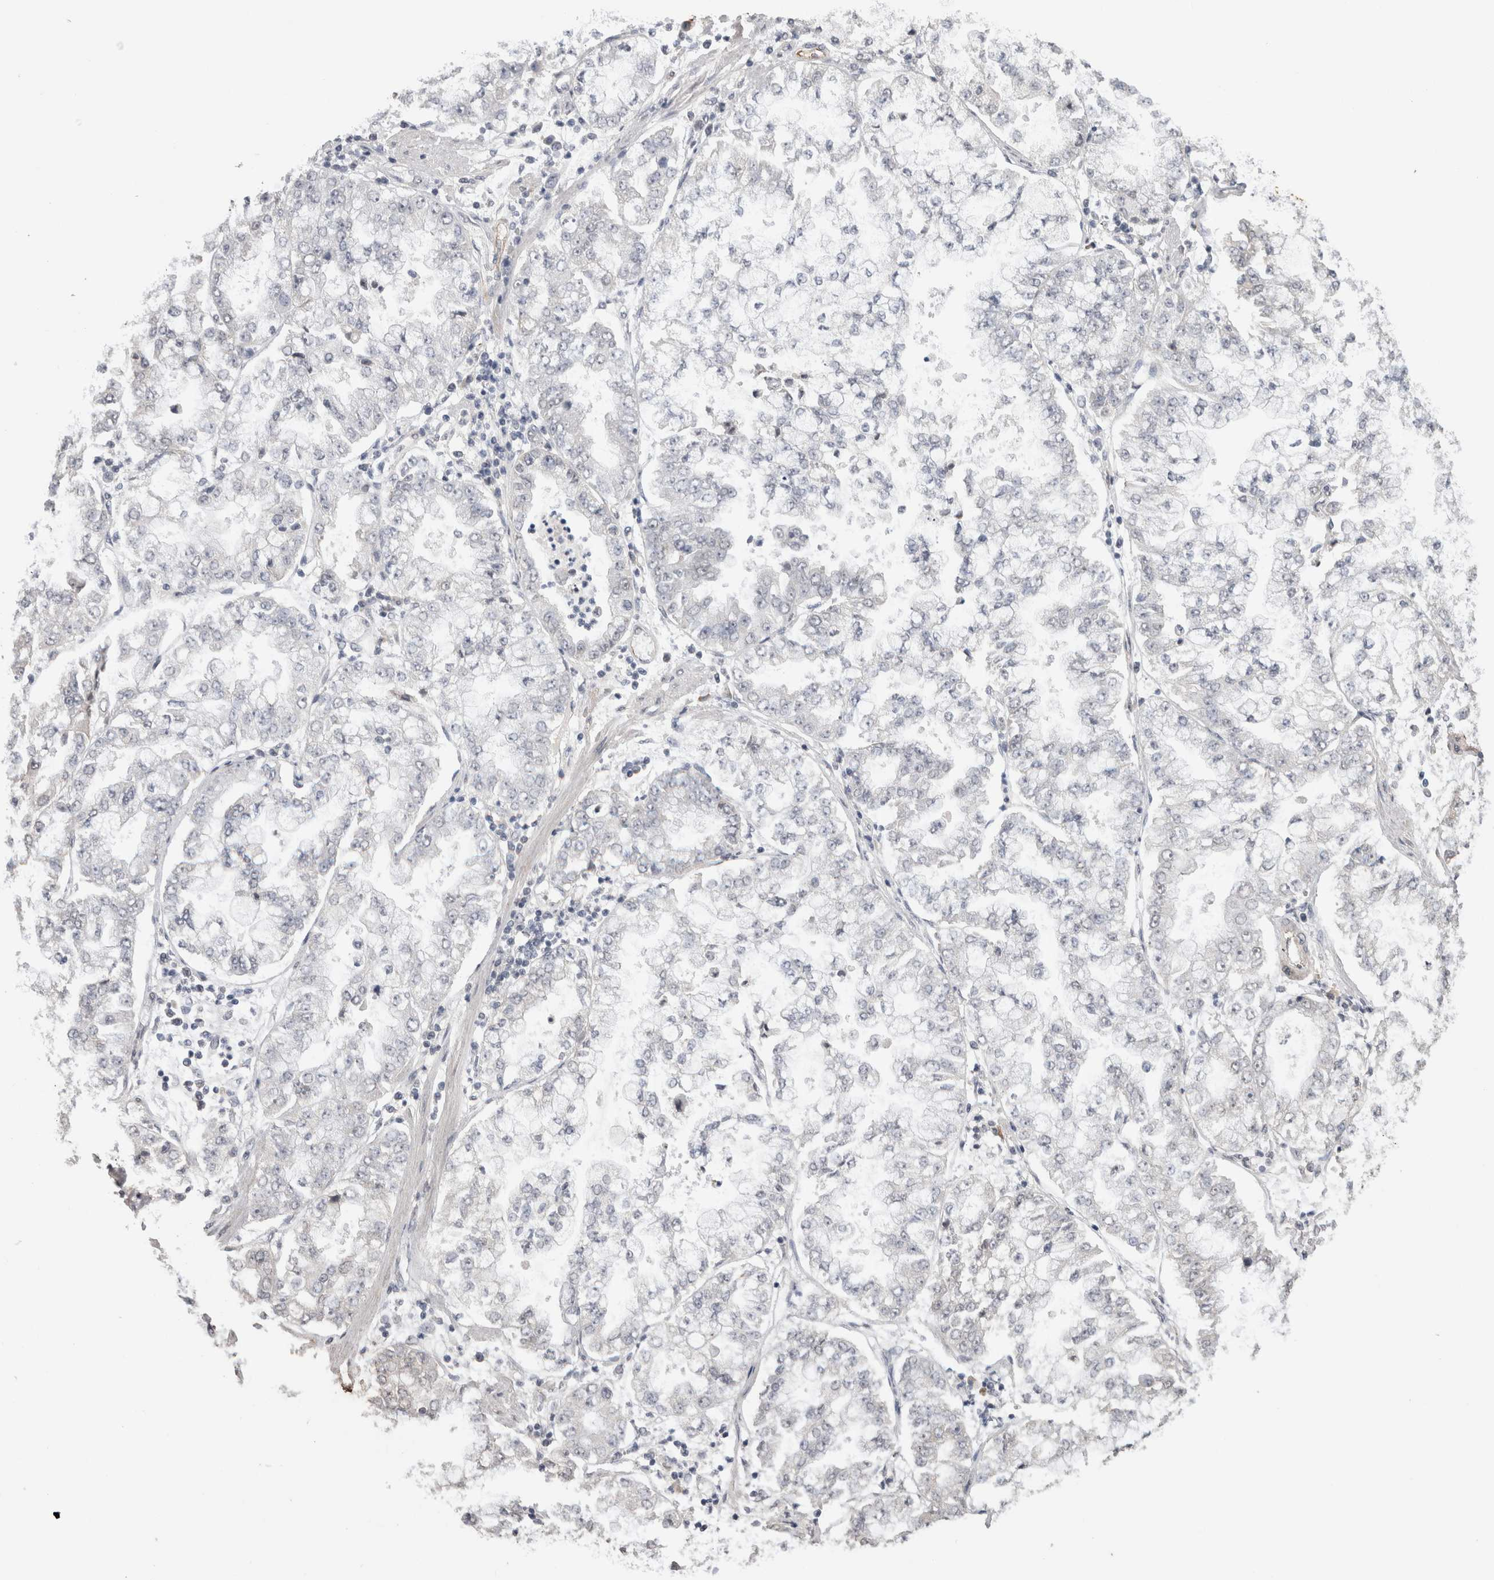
{"staining": {"intensity": "negative", "quantity": "none", "location": "none"}, "tissue": "stomach cancer", "cell_type": "Tumor cells", "image_type": "cancer", "snomed": [{"axis": "morphology", "description": "Adenocarcinoma, NOS"}, {"axis": "topography", "description": "Stomach"}], "caption": "Tumor cells show no significant protein positivity in adenocarcinoma (stomach).", "gene": "CDH13", "patient": {"sex": "male", "age": 76}}